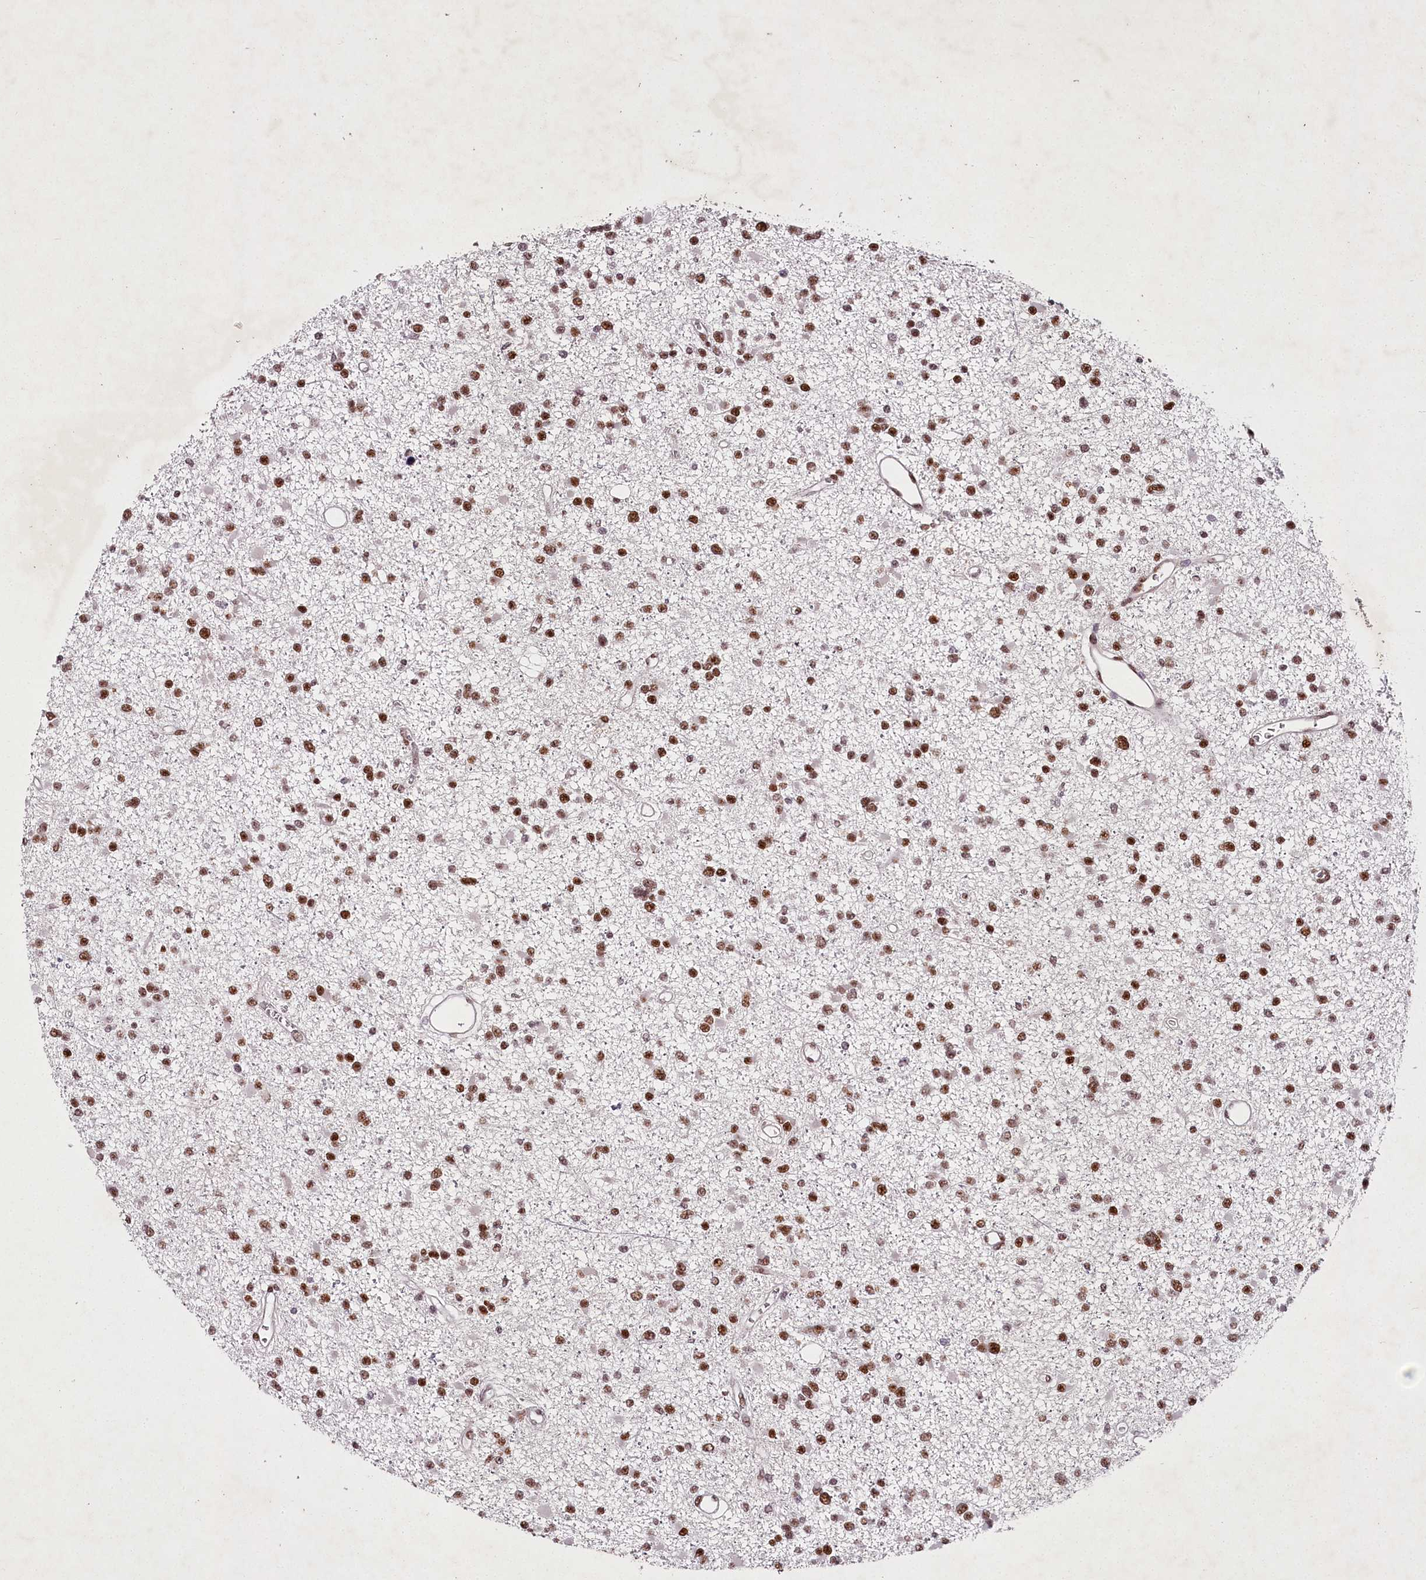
{"staining": {"intensity": "moderate", "quantity": ">75%", "location": "nuclear"}, "tissue": "glioma", "cell_type": "Tumor cells", "image_type": "cancer", "snomed": [{"axis": "morphology", "description": "Glioma, malignant, Low grade"}, {"axis": "topography", "description": "Brain"}], "caption": "Protein staining of malignant glioma (low-grade) tissue displays moderate nuclear staining in about >75% of tumor cells. The protein of interest is shown in brown color, while the nuclei are stained blue.", "gene": "PSPC1", "patient": {"sex": "female", "age": 22}}